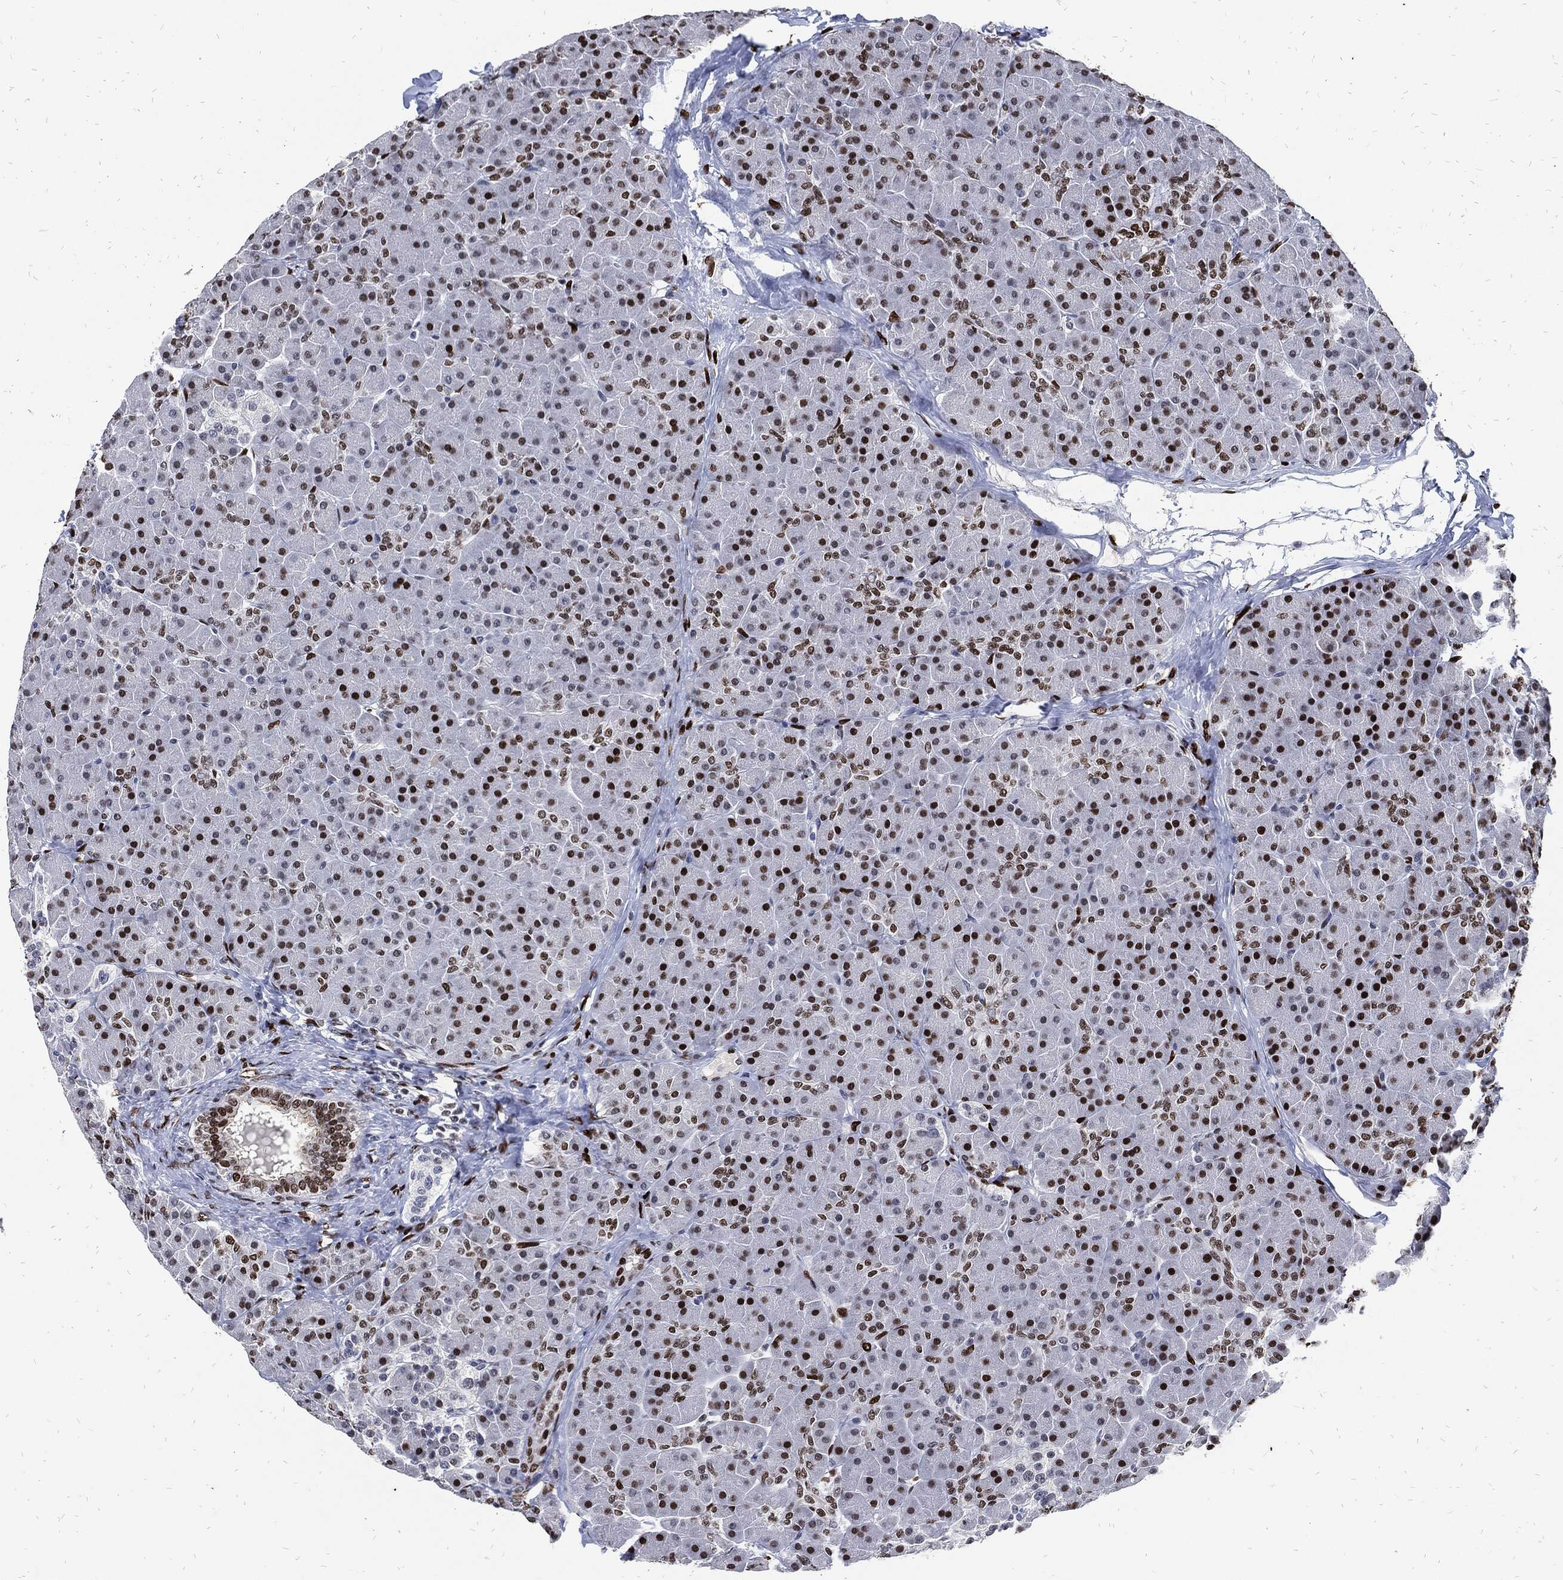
{"staining": {"intensity": "strong", "quantity": ">75%", "location": "nuclear"}, "tissue": "pancreas", "cell_type": "Exocrine glandular cells", "image_type": "normal", "snomed": [{"axis": "morphology", "description": "Normal tissue, NOS"}, {"axis": "topography", "description": "Pancreas"}], "caption": "Immunohistochemical staining of normal human pancreas displays strong nuclear protein staining in about >75% of exocrine glandular cells. (Stains: DAB in brown, nuclei in blue, Microscopy: brightfield microscopy at high magnification).", "gene": "JUN", "patient": {"sex": "female", "age": 44}}